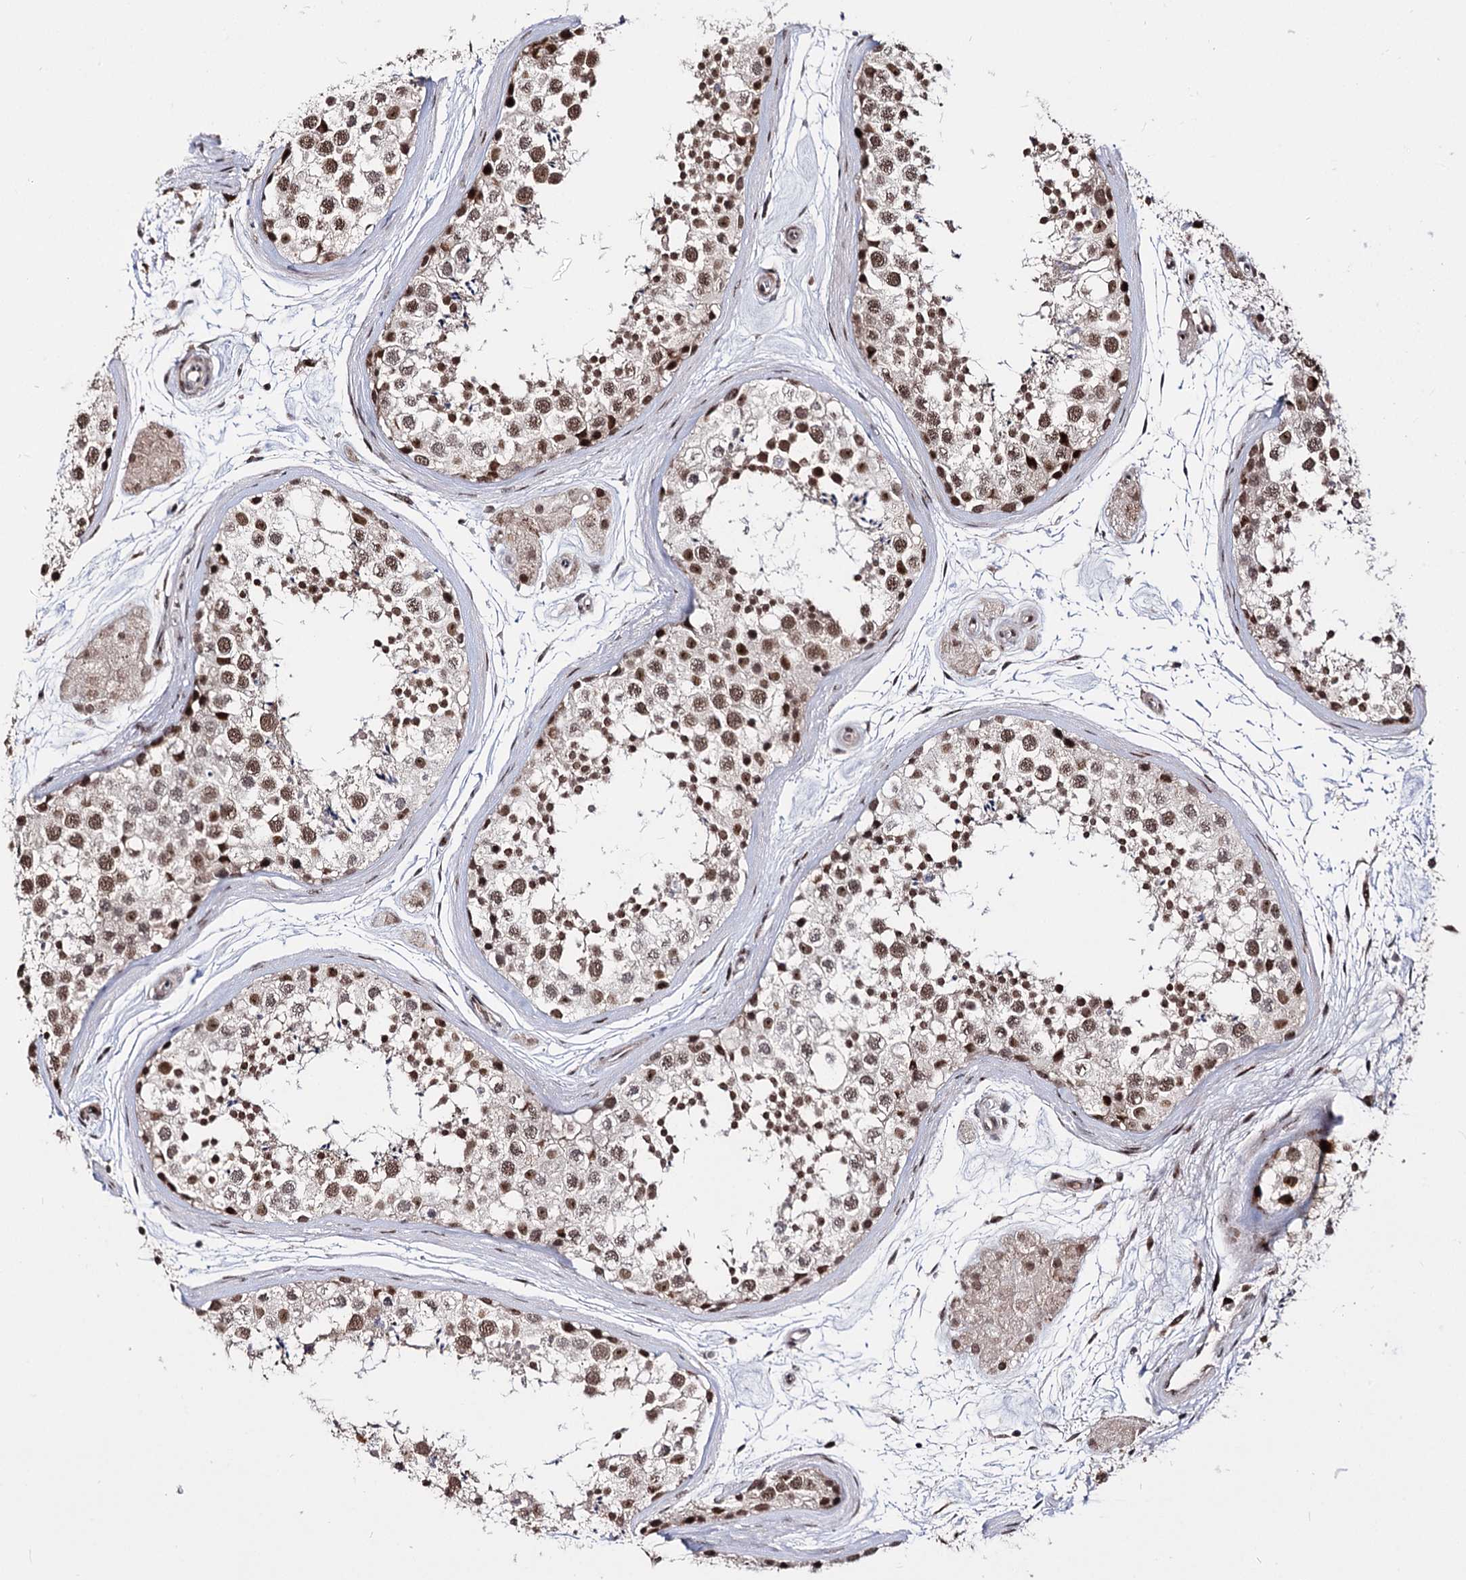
{"staining": {"intensity": "moderate", "quantity": ">75%", "location": "nuclear"}, "tissue": "testis", "cell_type": "Cells in seminiferous ducts", "image_type": "normal", "snomed": [{"axis": "morphology", "description": "Normal tissue, NOS"}, {"axis": "topography", "description": "Testis"}], "caption": "Cells in seminiferous ducts reveal medium levels of moderate nuclear staining in approximately >75% of cells in unremarkable human testis. Nuclei are stained in blue.", "gene": "STOX1", "patient": {"sex": "male", "age": 56}}